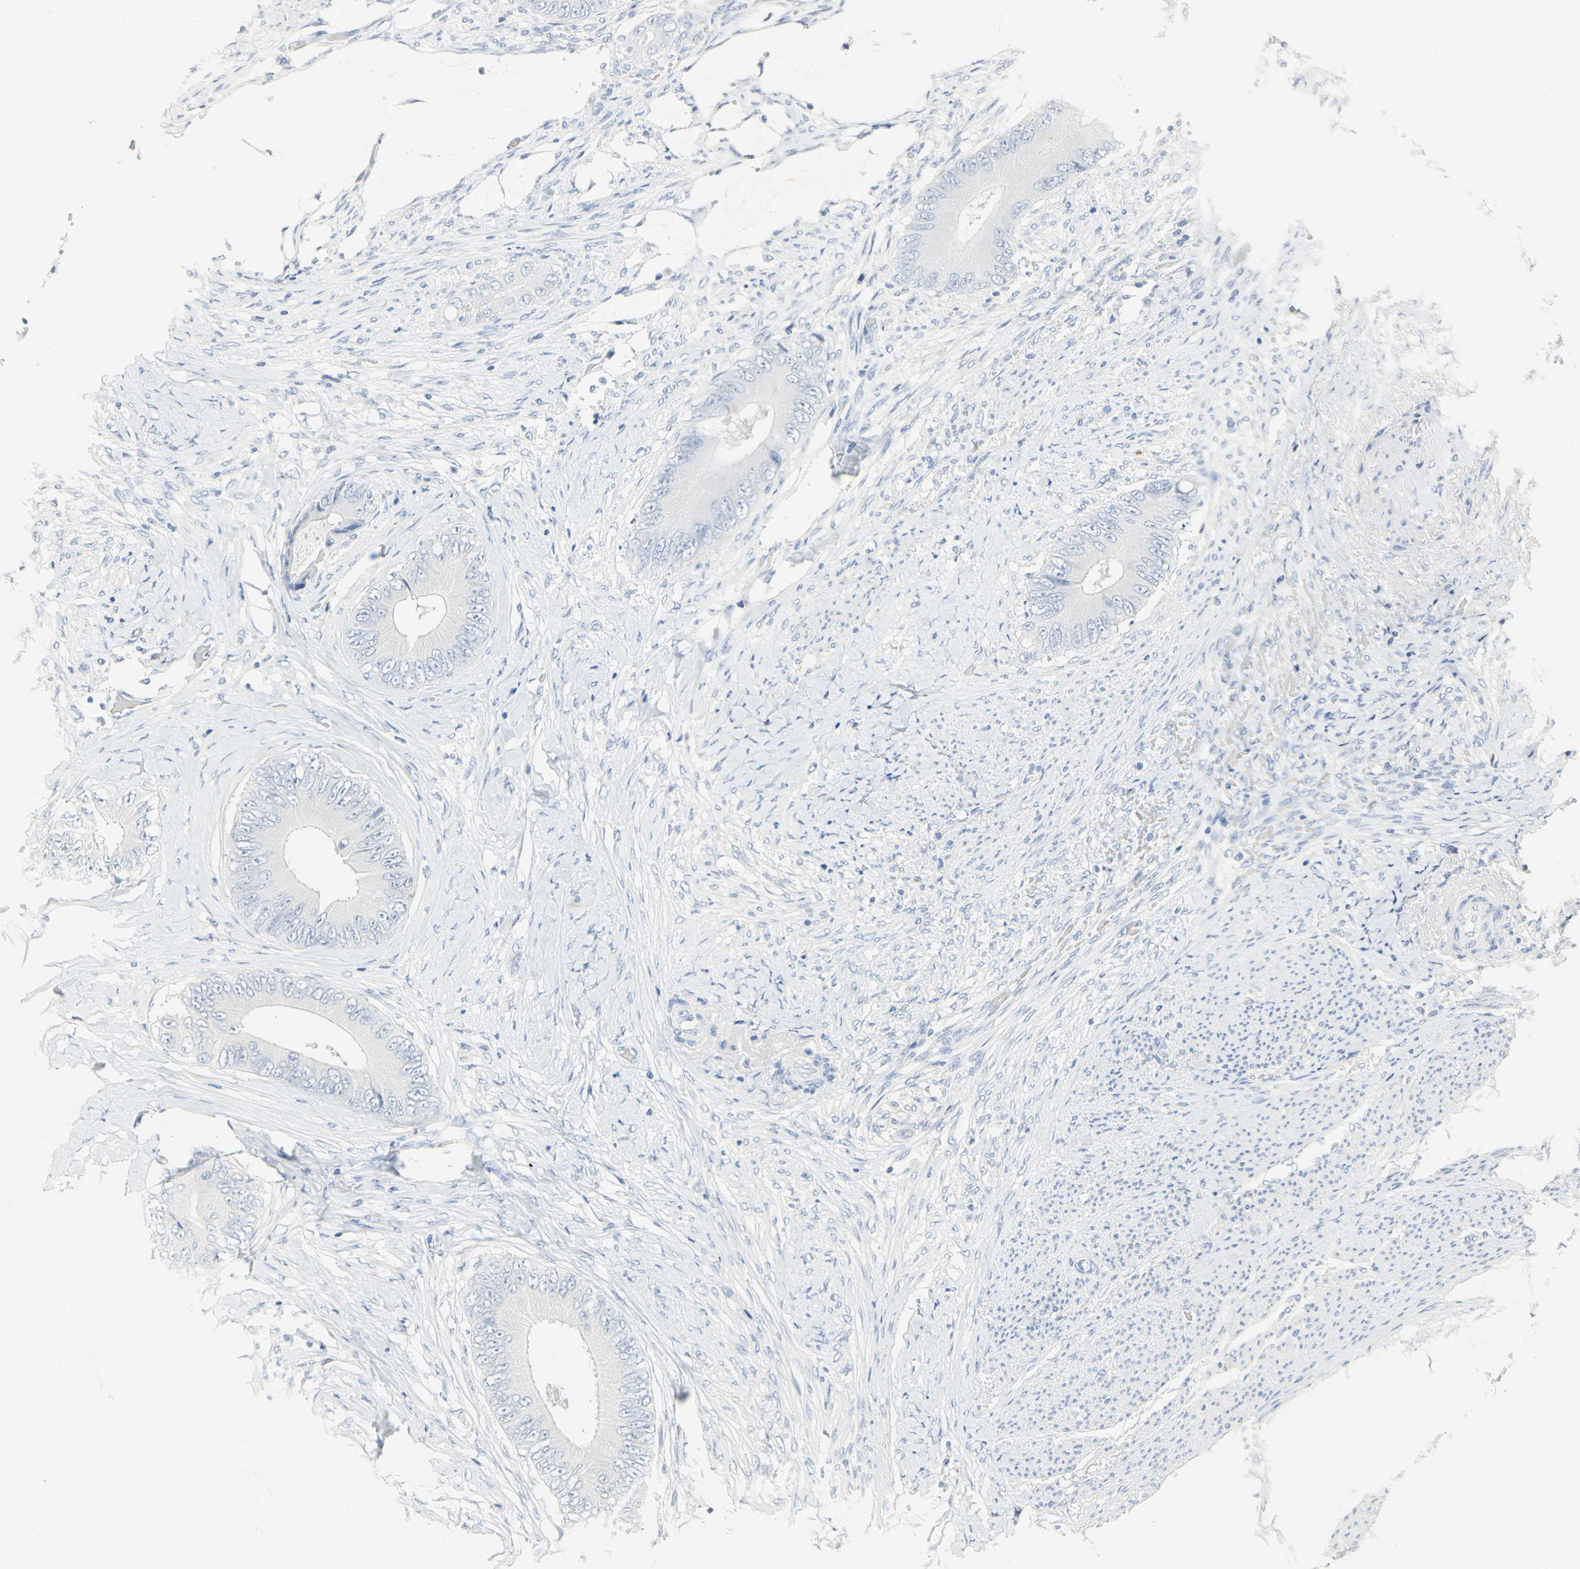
{"staining": {"intensity": "negative", "quantity": "none", "location": "none"}, "tissue": "colorectal cancer", "cell_type": "Tumor cells", "image_type": "cancer", "snomed": [{"axis": "morphology", "description": "Normal tissue, NOS"}, {"axis": "morphology", "description": "Adenocarcinoma, NOS"}, {"axis": "topography", "description": "Rectum"}, {"axis": "topography", "description": "Peripheral nerve tissue"}], "caption": "IHC photomicrograph of neoplastic tissue: human colorectal cancer (adenocarcinoma) stained with DAB (3,3'-diaminobenzidine) reveals no significant protein staining in tumor cells.", "gene": "CA3", "patient": {"sex": "female", "age": 77}}